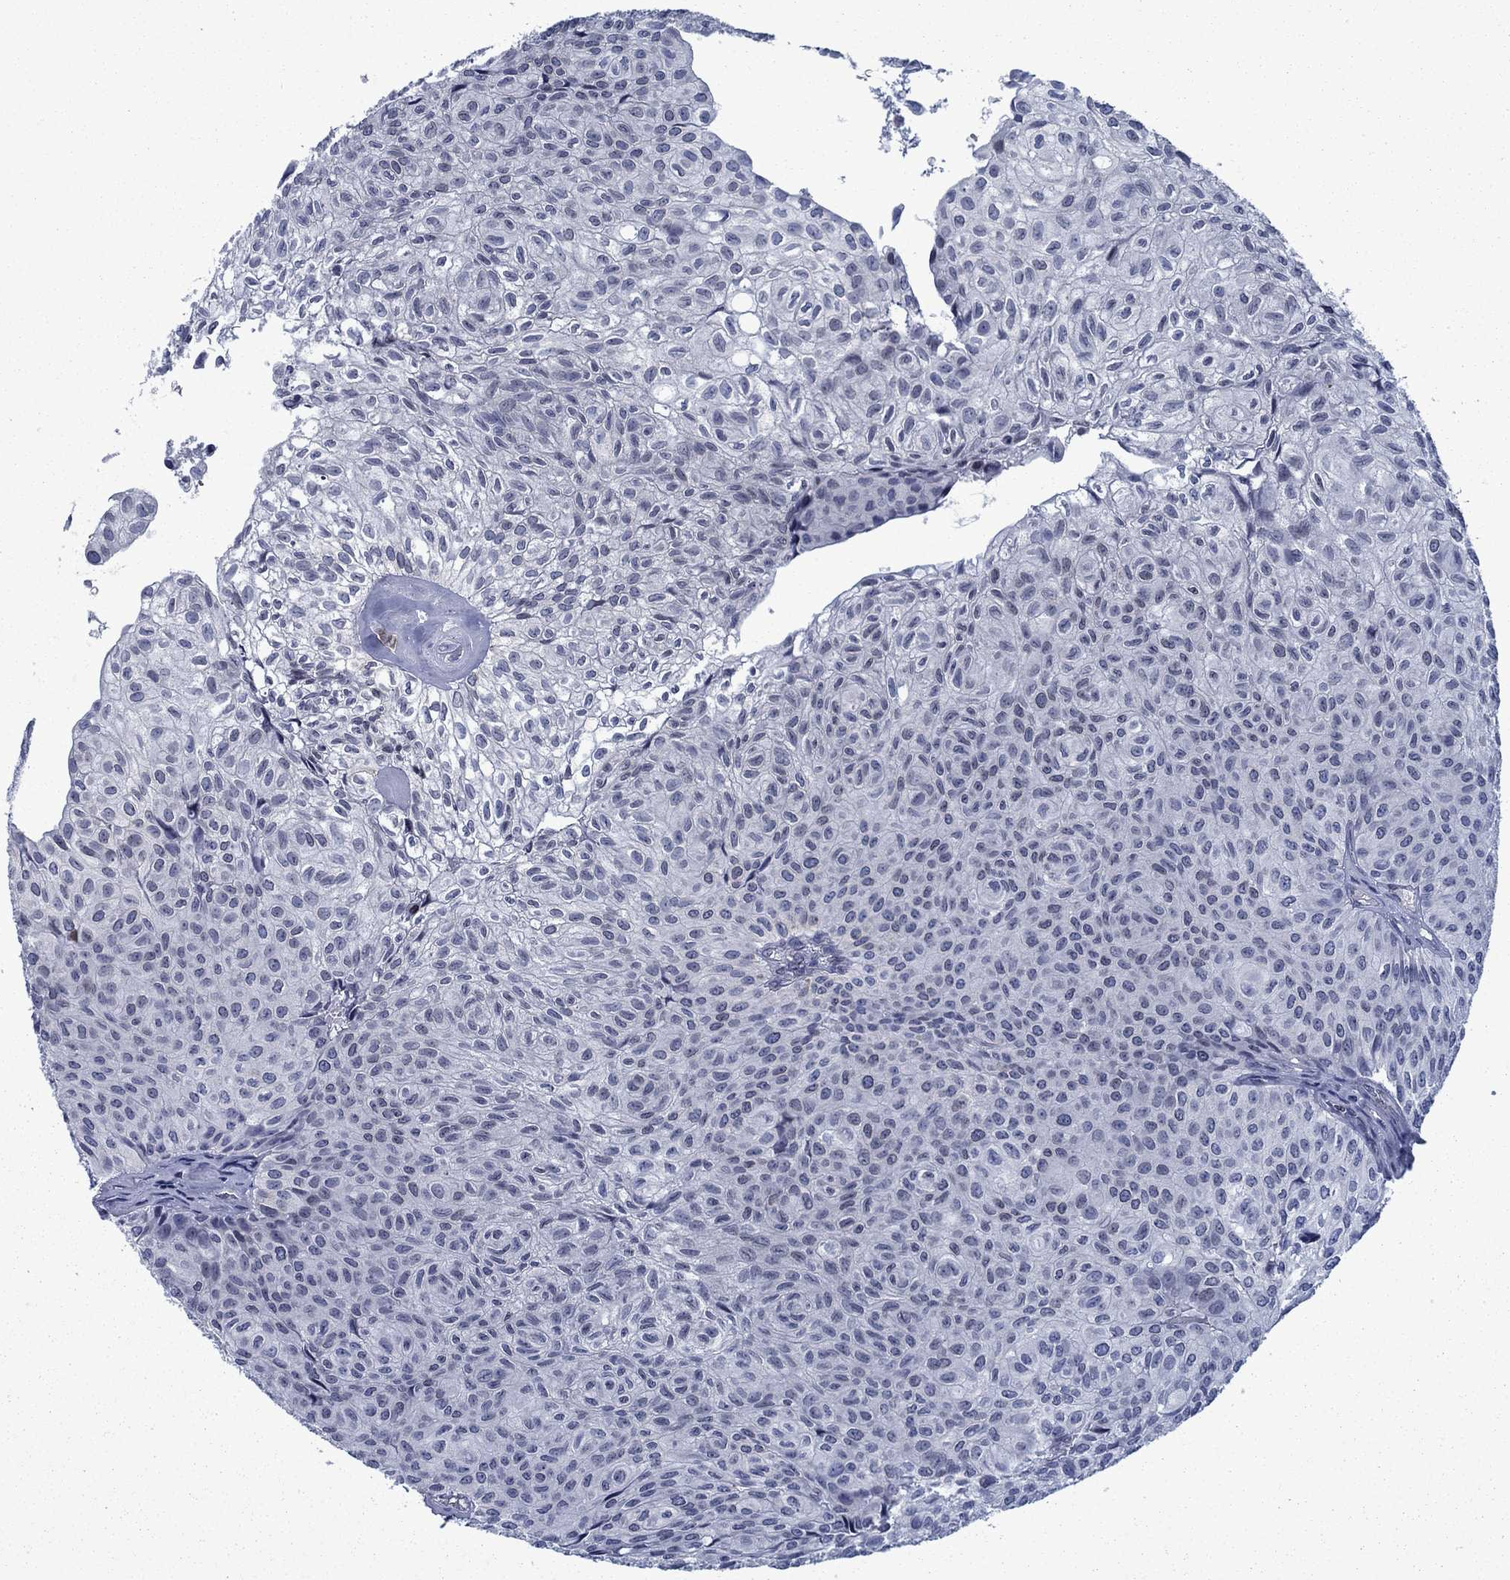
{"staining": {"intensity": "negative", "quantity": "none", "location": "none"}, "tissue": "urothelial cancer", "cell_type": "Tumor cells", "image_type": "cancer", "snomed": [{"axis": "morphology", "description": "Urothelial carcinoma, Low grade"}, {"axis": "topography", "description": "Urinary bladder"}], "caption": "Tumor cells show no significant protein expression in urothelial cancer.", "gene": "SLA", "patient": {"sex": "male", "age": 89}}